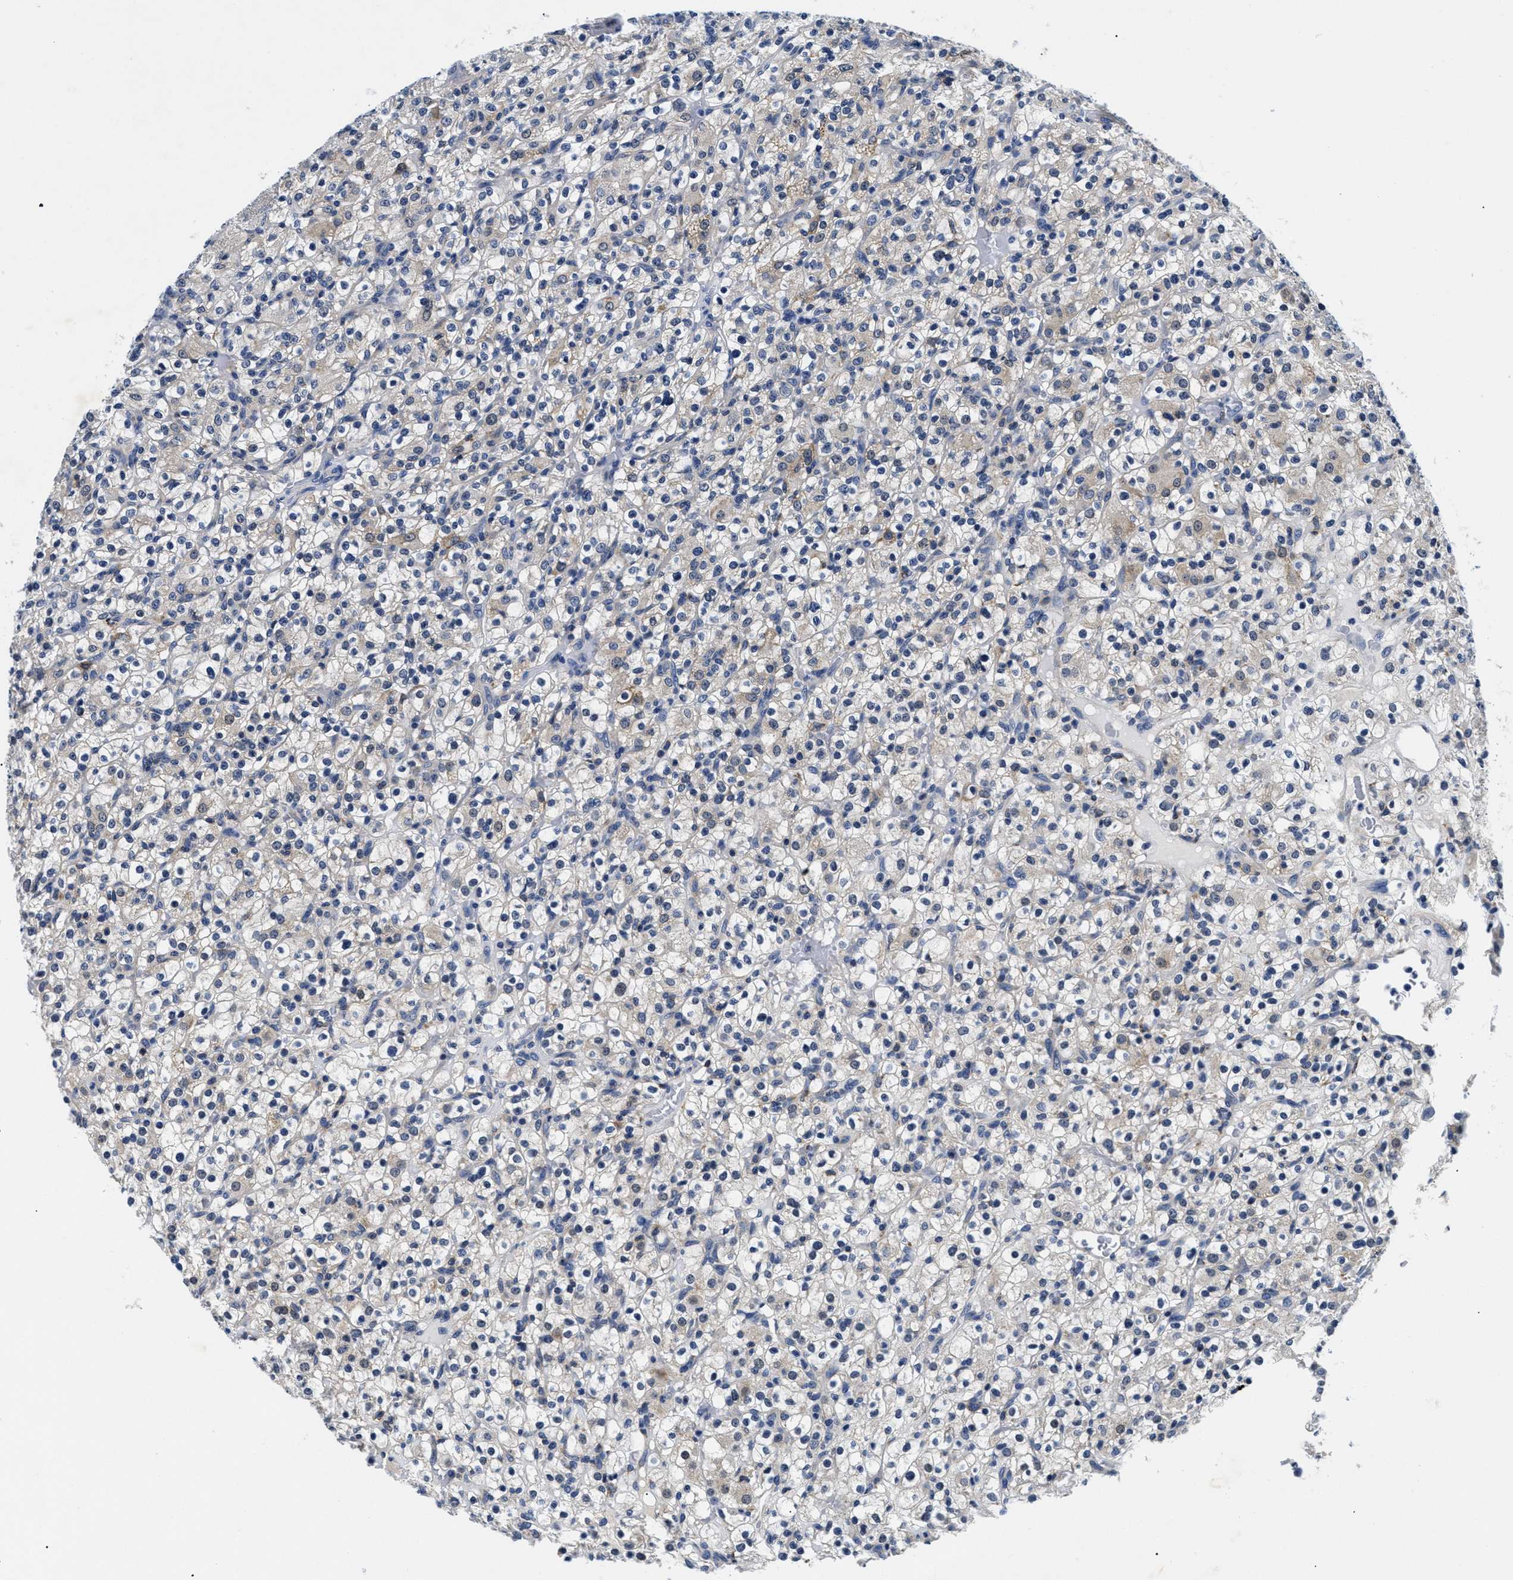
{"staining": {"intensity": "negative", "quantity": "none", "location": "none"}, "tissue": "renal cancer", "cell_type": "Tumor cells", "image_type": "cancer", "snomed": [{"axis": "morphology", "description": "Normal tissue, NOS"}, {"axis": "morphology", "description": "Adenocarcinoma, NOS"}, {"axis": "topography", "description": "Kidney"}], "caption": "Renal cancer (adenocarcinoma) stained for a protein using immunohistochemistry (IHC) shows no staining tumor cells.", "gene": "MEA1", "patient": {"sex": "female", "age": 72}}